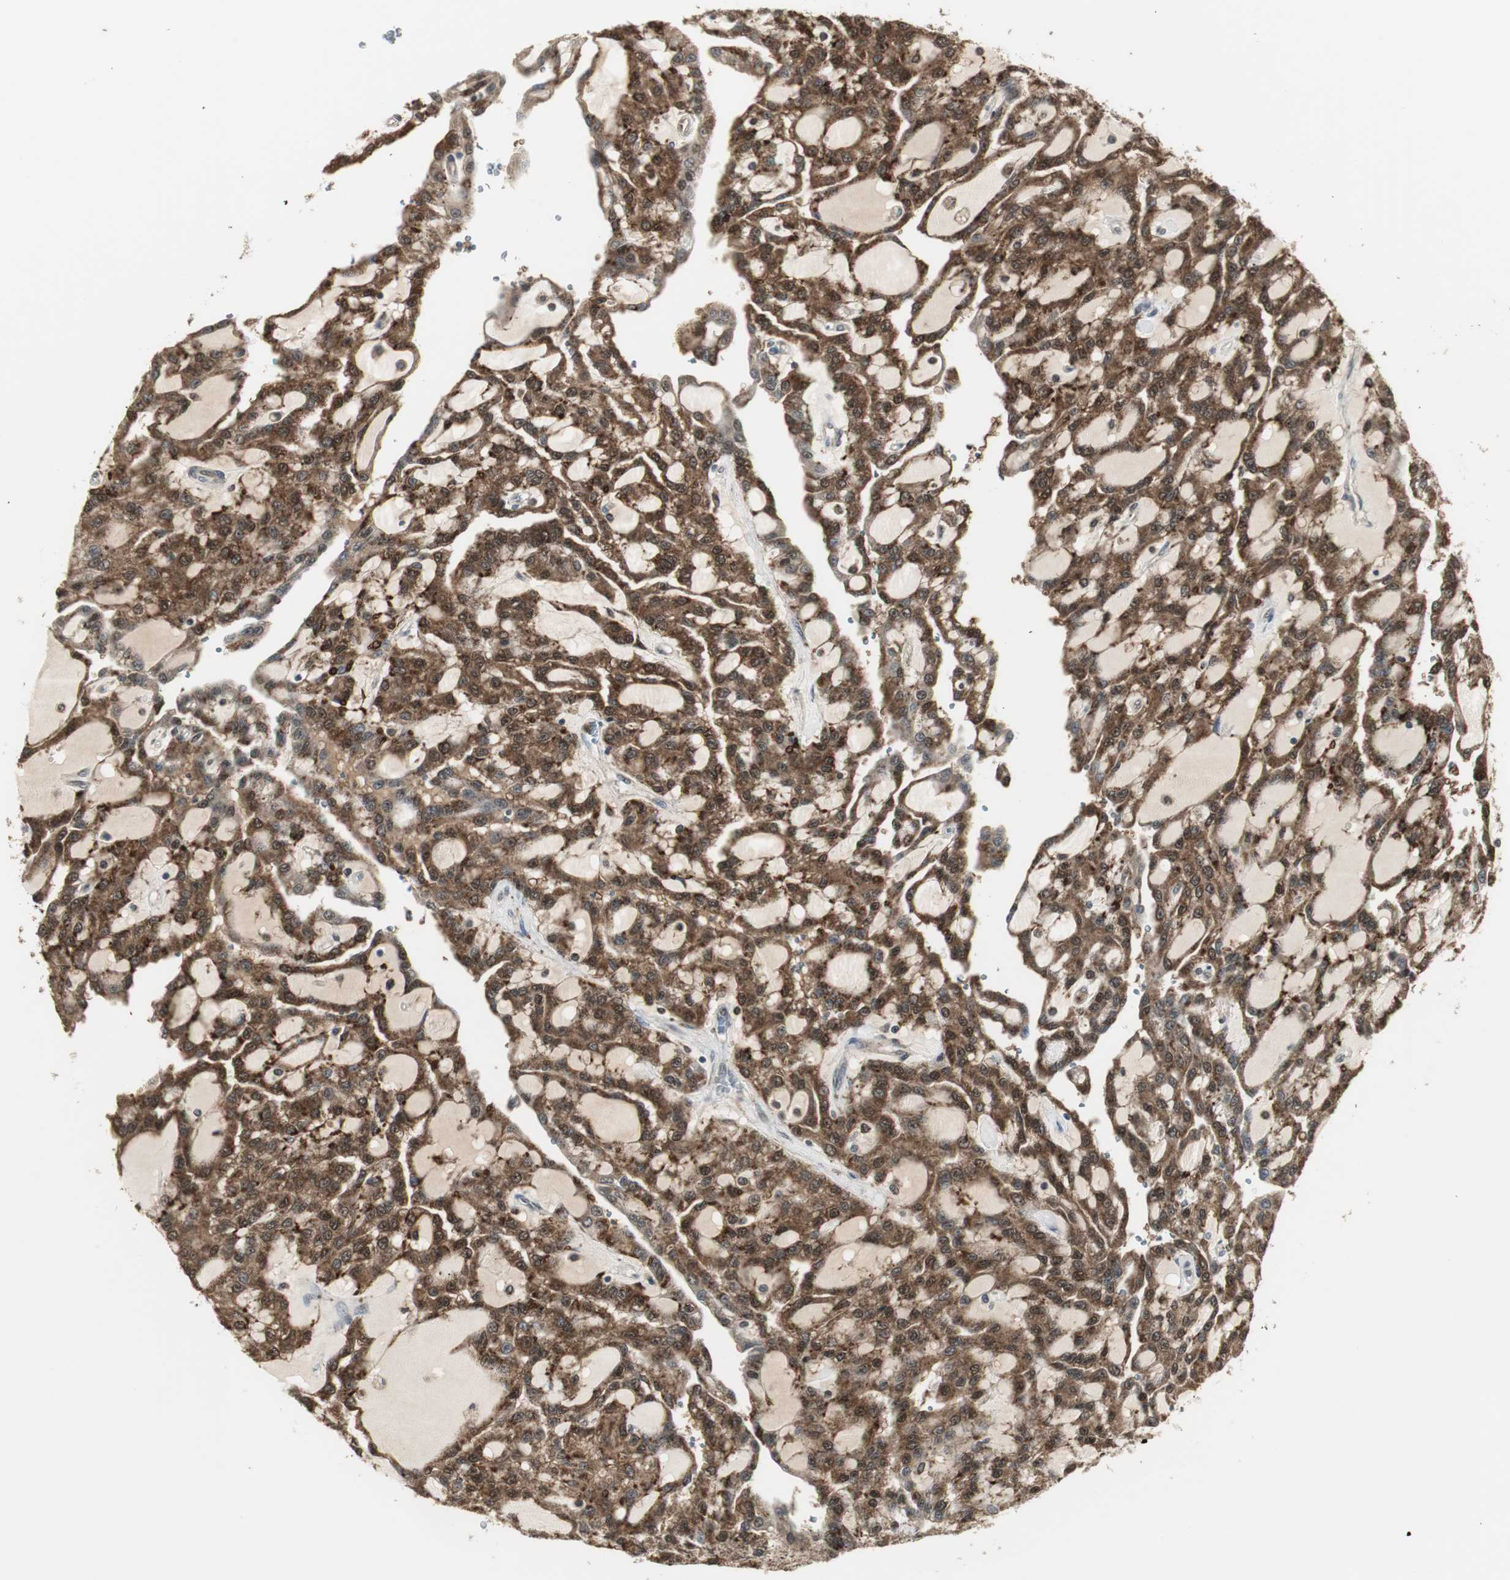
{"staining": {"intensity": "strong", "quantity": ">75%", "location": "cytoplasmic/membranous,nuclear"}, "tissue": "renal cancer", "cell_type": "Tumor cells", "image_type": "cancer", "snomed": [{"axis": "morphology", "description": "Adenocarcinoma, NOS"}, {"axis": "topography", "description": "Kidney"}], "caption": "The micrograph shows a brown stain indicating the presence of a protein in the cytoplasmic/membranous and nuclear of tumor cells in renal cancer. (DAB (3,3'-diaminobenzidine) = brown stain, brightfield microscopy at high magnification).", "gene": "PLIN3", "patient": {"sex": "male", "age": 63}}